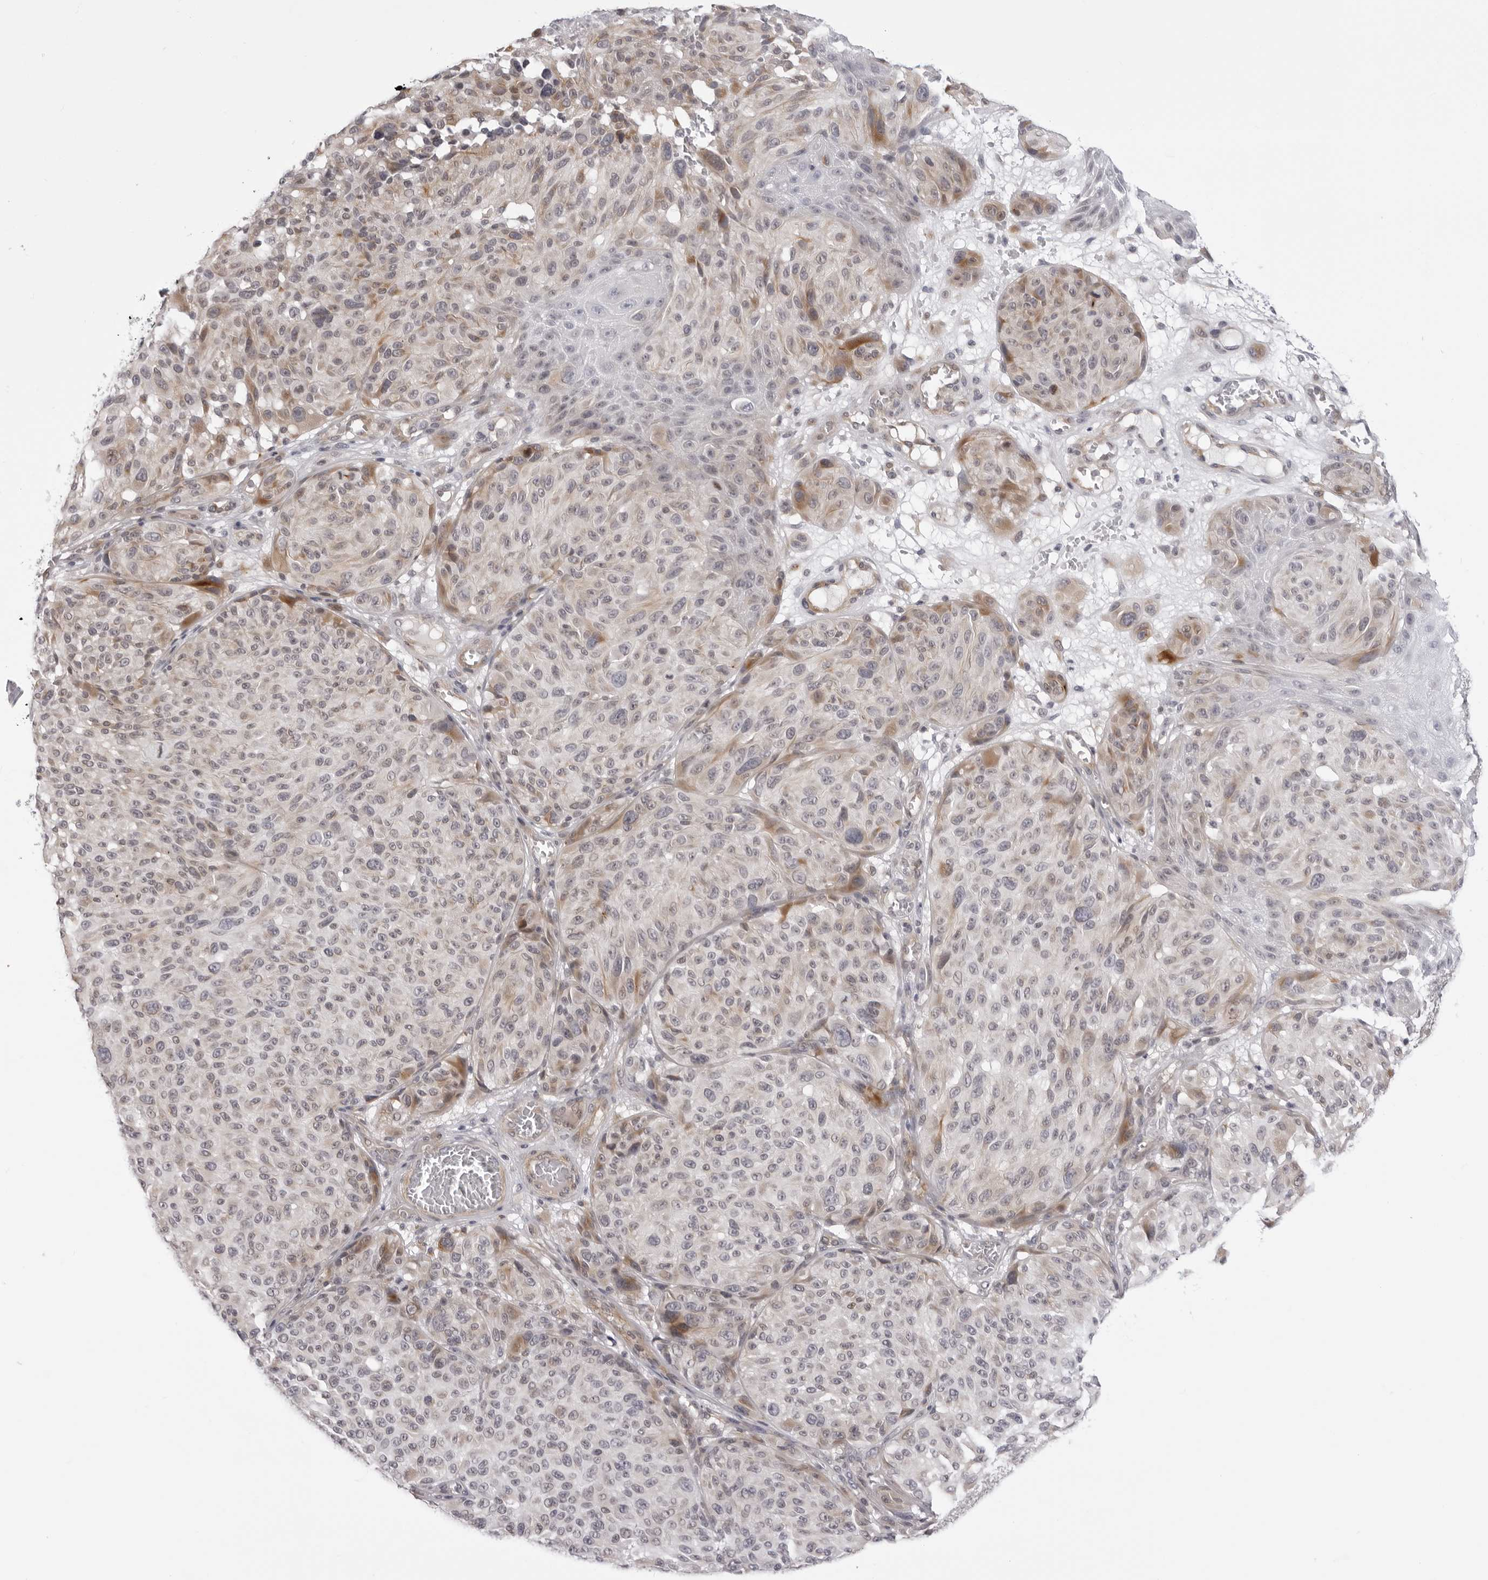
{"staining": {"intensity": "moderate", "quantity": "<25%", "location": "cytoplasmic/membranous"}, "tissue": "melanoma", "cell_type": "Tumor cells", "image_type": "cancer", "snomed": [{"axis": "morphology", "description": "Malignant melanoma, NOS"}, {"axis": "topography", "description": "Skin"}], "caption": "A brown stain highlights moderate cytoplasmic/membranous positivity of a protein in melanoma tumor cells.", "gene": "SUGCT", "patient": {"sex": "male", "age": 83}}